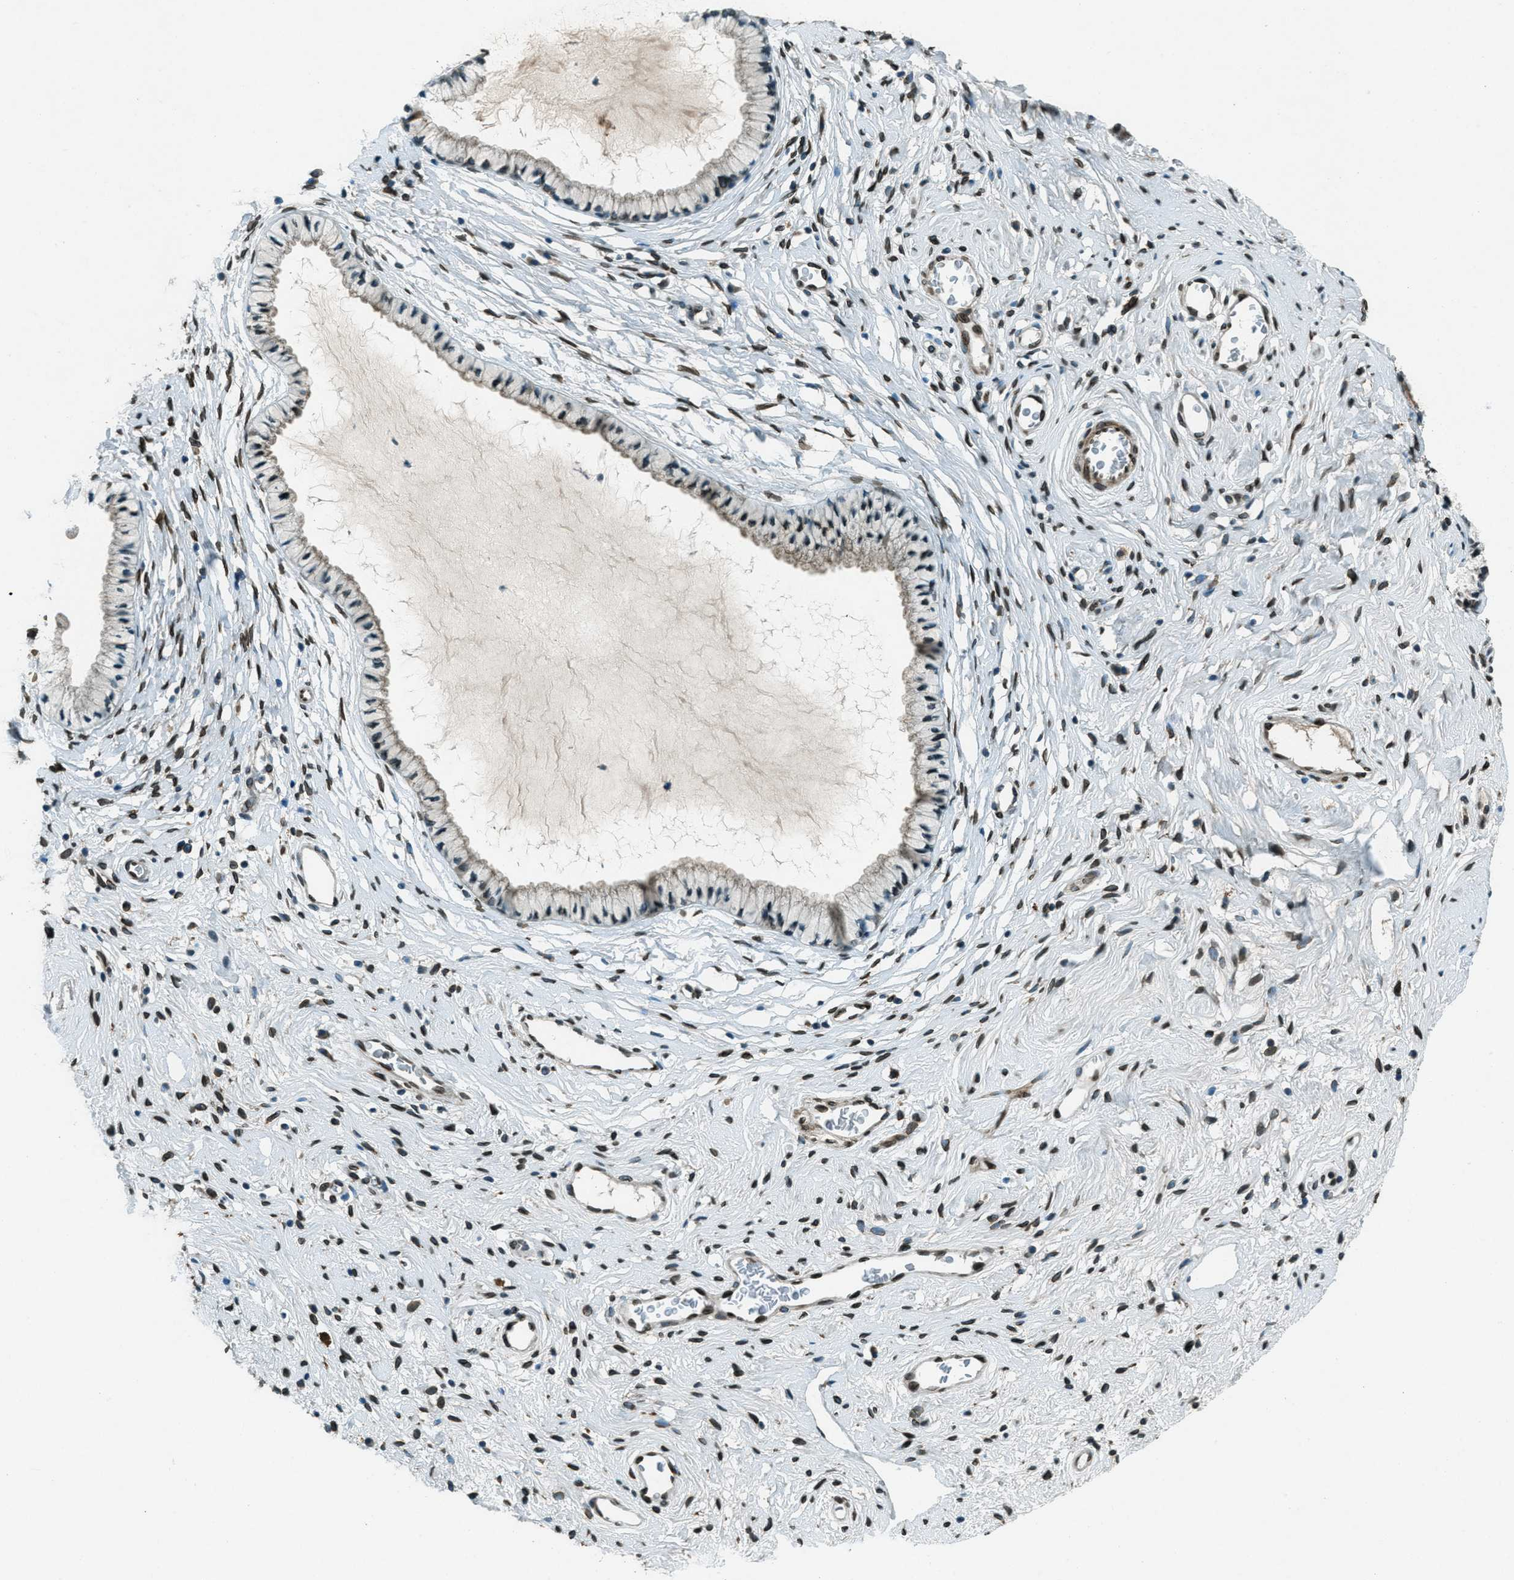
{"staining": {"intensity": "negative", "quantity": "none", "location": "none"}, "tissue": "cervix", "cell_type": "Glandular cells", "image_type": "normal", "snomed": [{"axis": "morphology", "description": "Normal tissue, NOS"}, {"axis": "topography", "description": "Cervix"}], "caption": "High power microscopy photomicrograph of an immunohistochemistry photomicrograph of benign cervix, revealing no significant expression in glandular cells.", "gene": "LEMD2", "patient": {"sex": "female", "age": 77}}